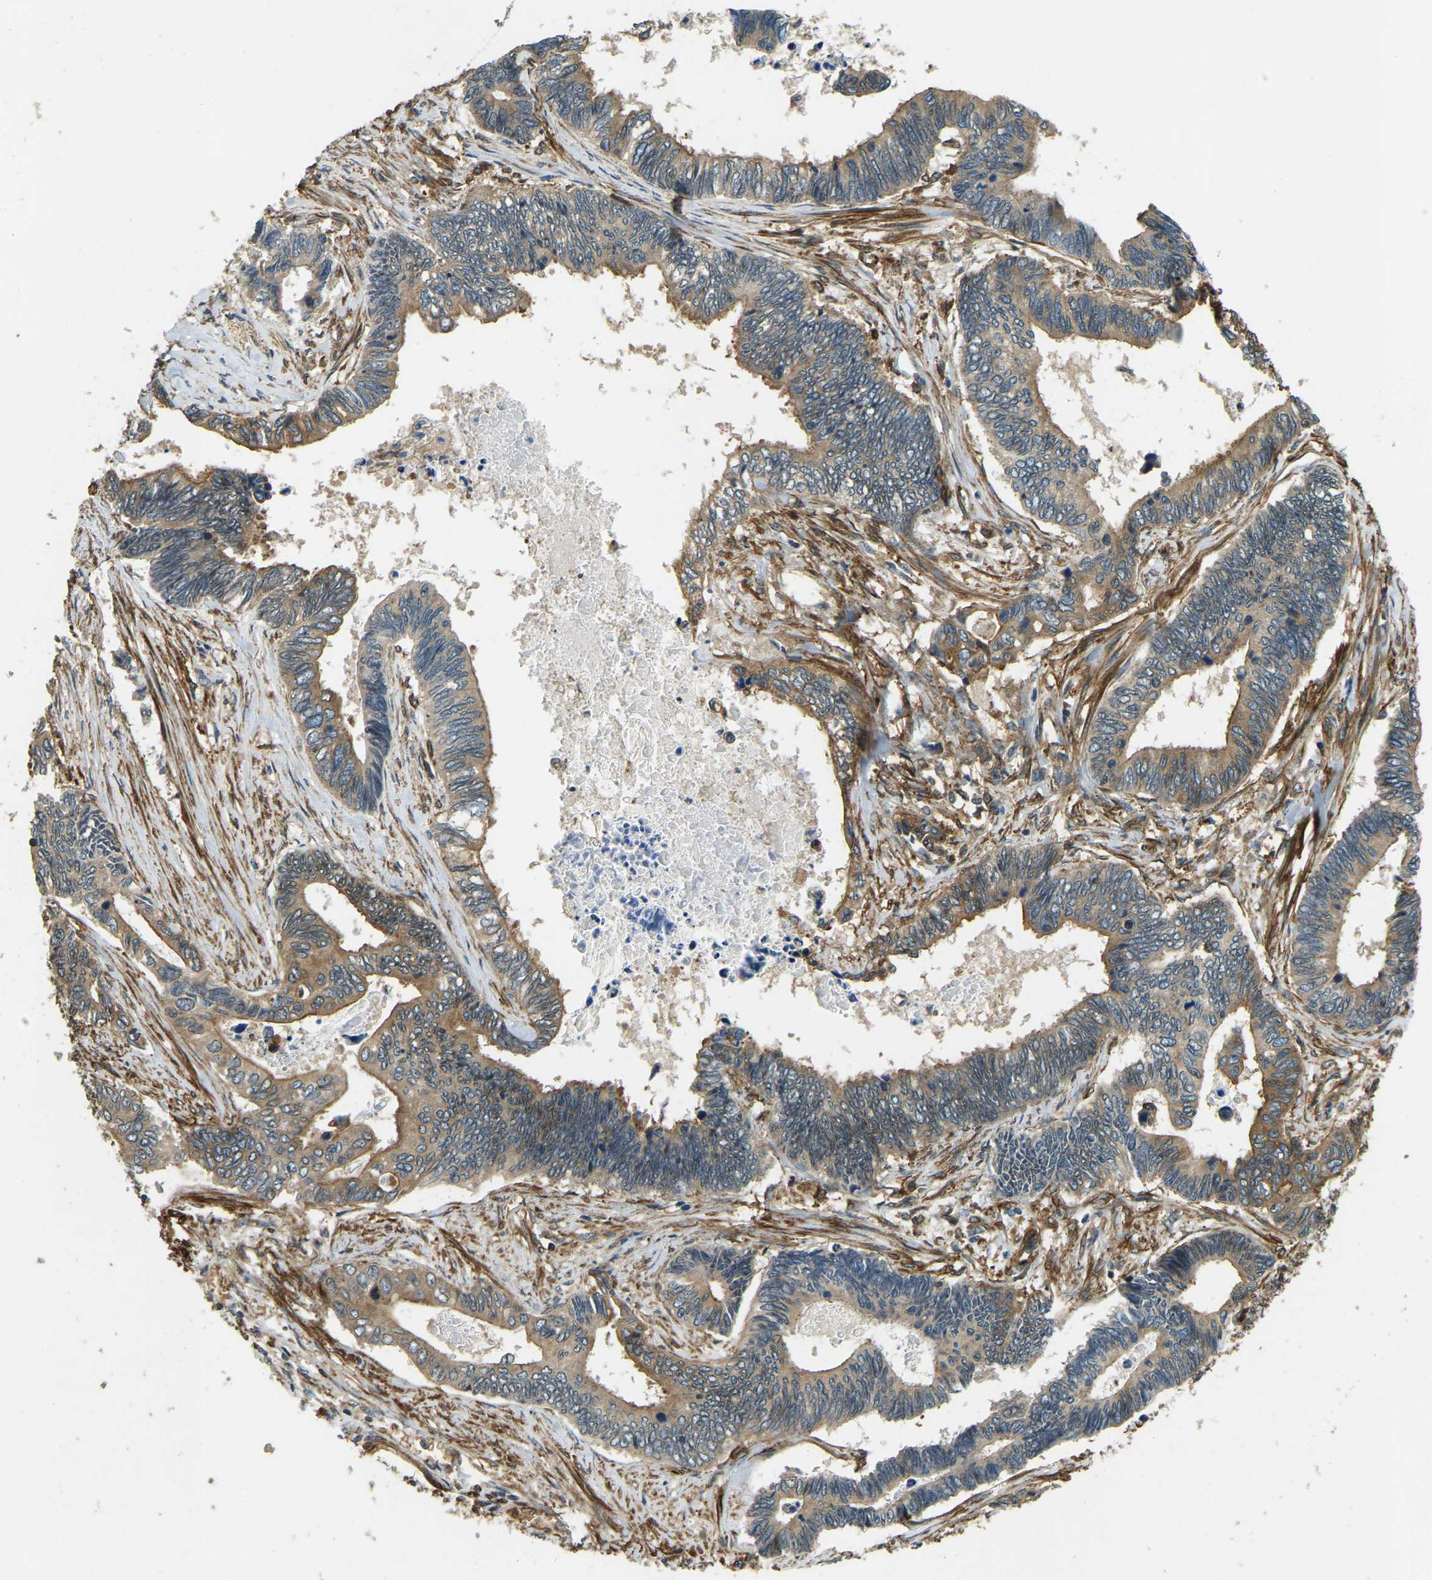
{"staining": {"intensity": "moderate", "quantity": ">75%", "location": "cytoplasmic/membranous"}, "tissue": "pancreatic cancer", "cell_type": "Tumor cells", "image_type": "cancer", "snomed": [{"axis": "morphology", "description": "Adenocarcinoma, NOS"}, {"axis": "topography", "description": "Pancreas"}], "caption": "Adenocarcinoma (pancreatic) stained with a brown dye exhibits moderate cytoplasmic/membranous positive expression in about >75% of tumor cells.", "gene": "ERGIC1", "patient": {"sex": "female", "age": 70}}